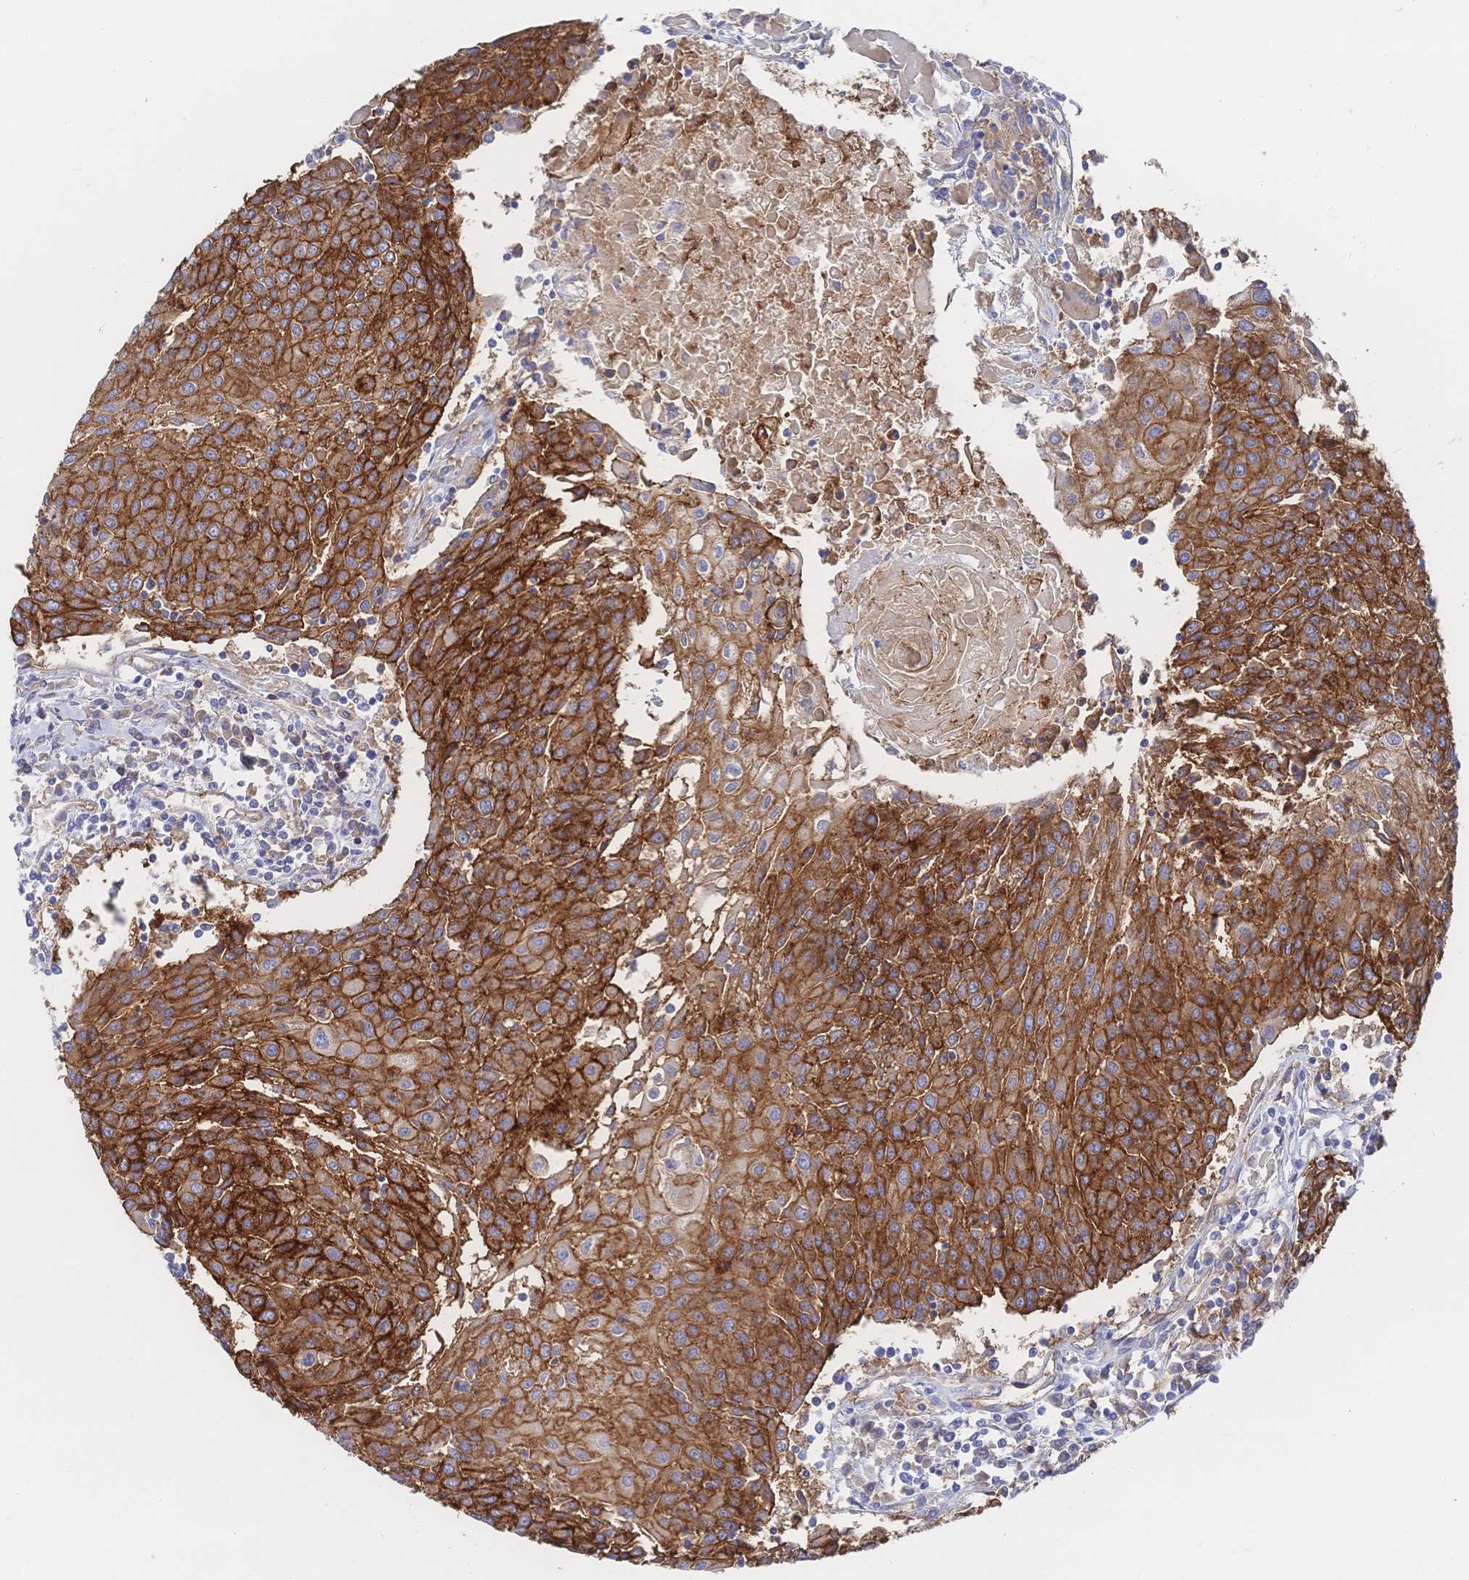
{"staining": {"intensity": "strong", "quantity": ">75%", "location": "cytoplasmic/membranous"}, "tissue": "urothelial cancer", "cell_type": "Tumor cells", "image_type": "cancer", "snomed": [{"axis": "morphology", "description": "Urothelial carcinoma, High grade"}, {"axis": "topography", "description": "Urinary bladder"}], "caption": "Protein analysis of urothelial cancer tissue demonstrates strong cytoplasmic/membranous expression in about >75% of tumor cells.", "gene": "F11R", "patient": {"sex": "female", "age": 85}}